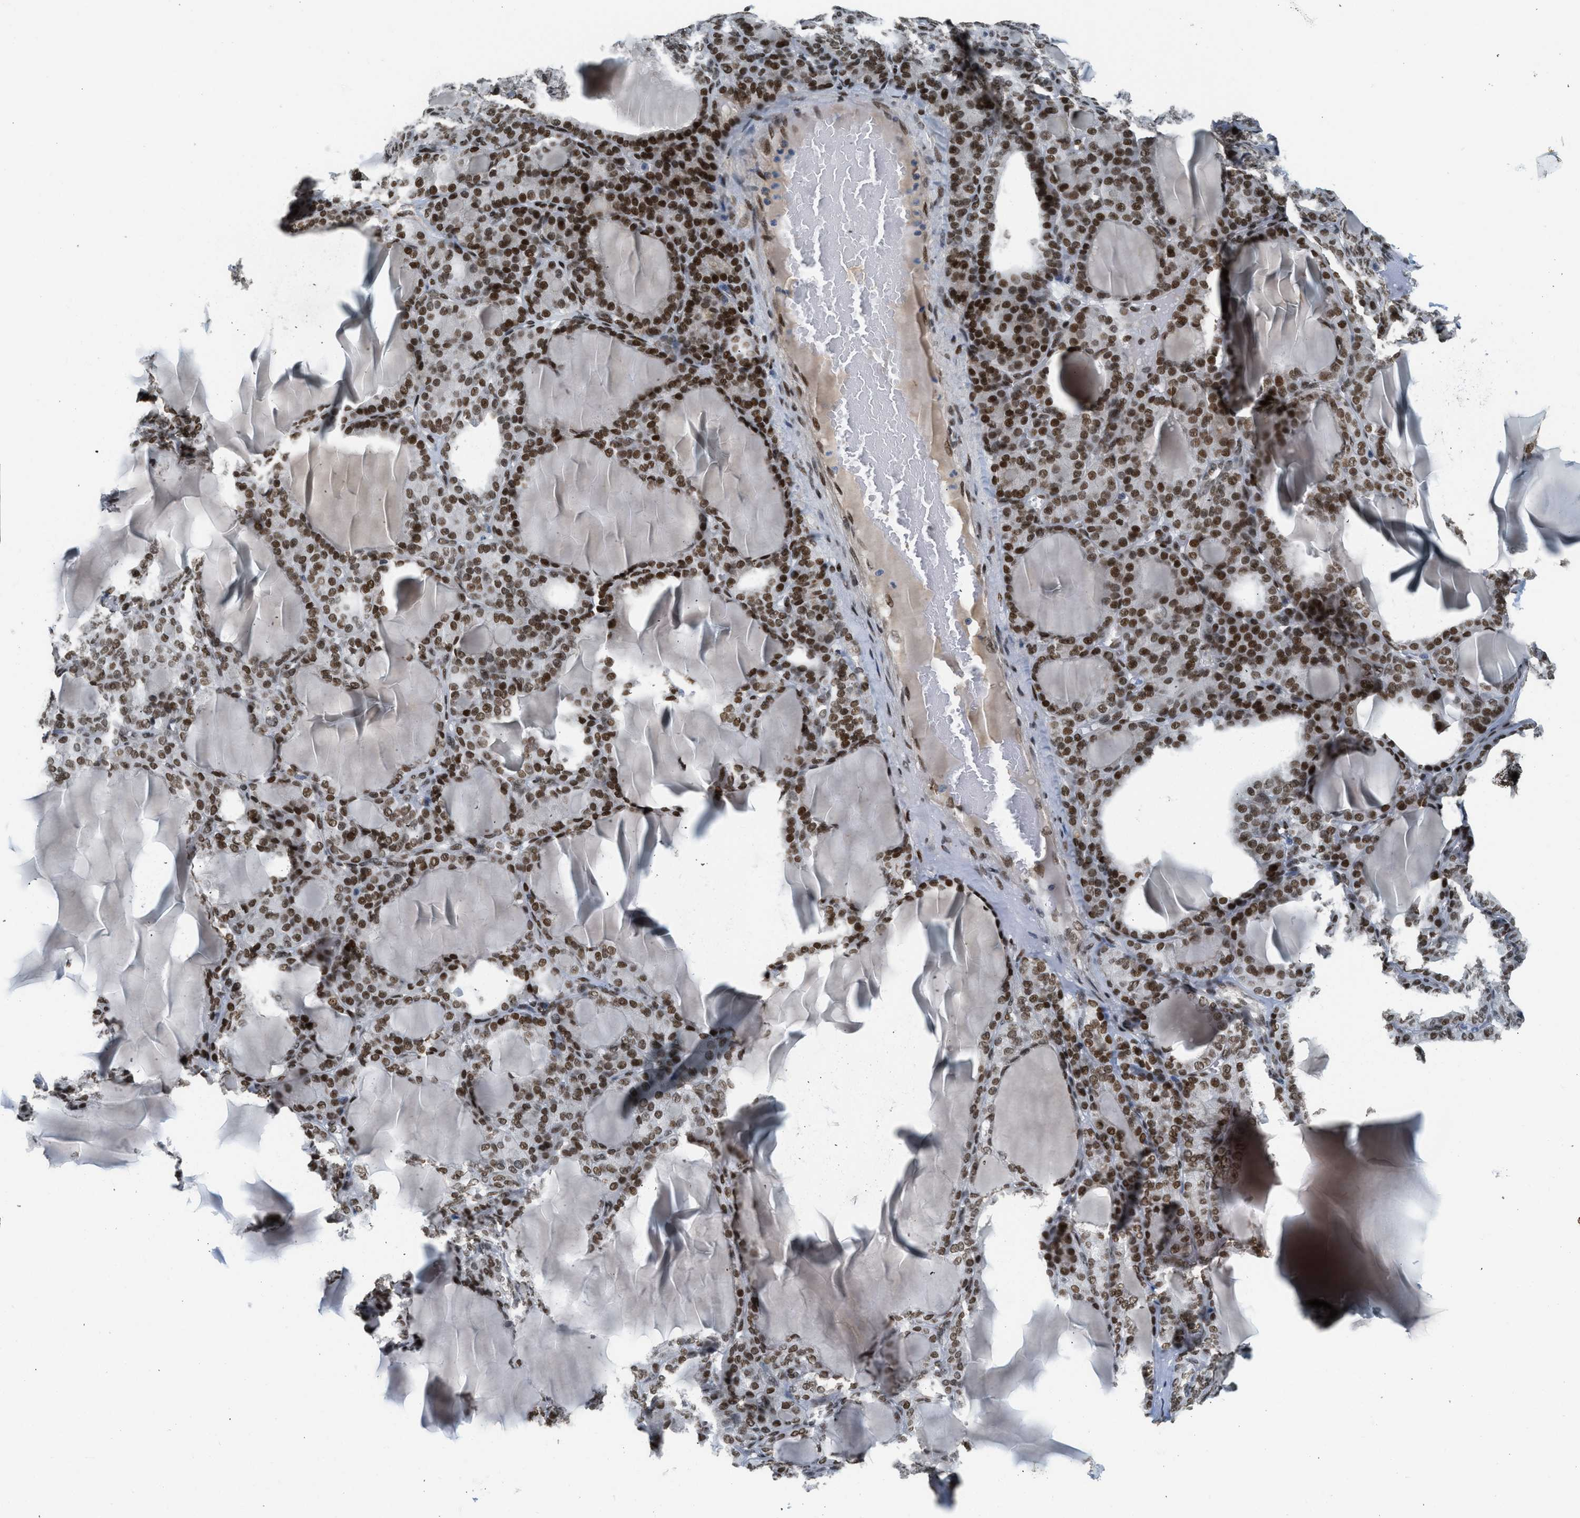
{"staining": {"intensity": "strong", "quantity": ">75%", "location": "nuclear"}, "tissue": "thyroid gland", "cell_type": "Glandular cells", "image_type": "normal", "snomed": [{"axis": "morphology", "description": "Normal tissue, NOS"}, {"axis": "topography", "description": "Thyroid gland"}], "caption": "IHC photomicrograph of benign thyroid gland: human thyroid gland stained using IHC demonstrates high levels of strong protein expression localized specifically in the nuclear of glandular cells, appearing as a nuclear brown color.", "gene": "ZBTB20", "patient": {"sex": "female", "age": 28}}